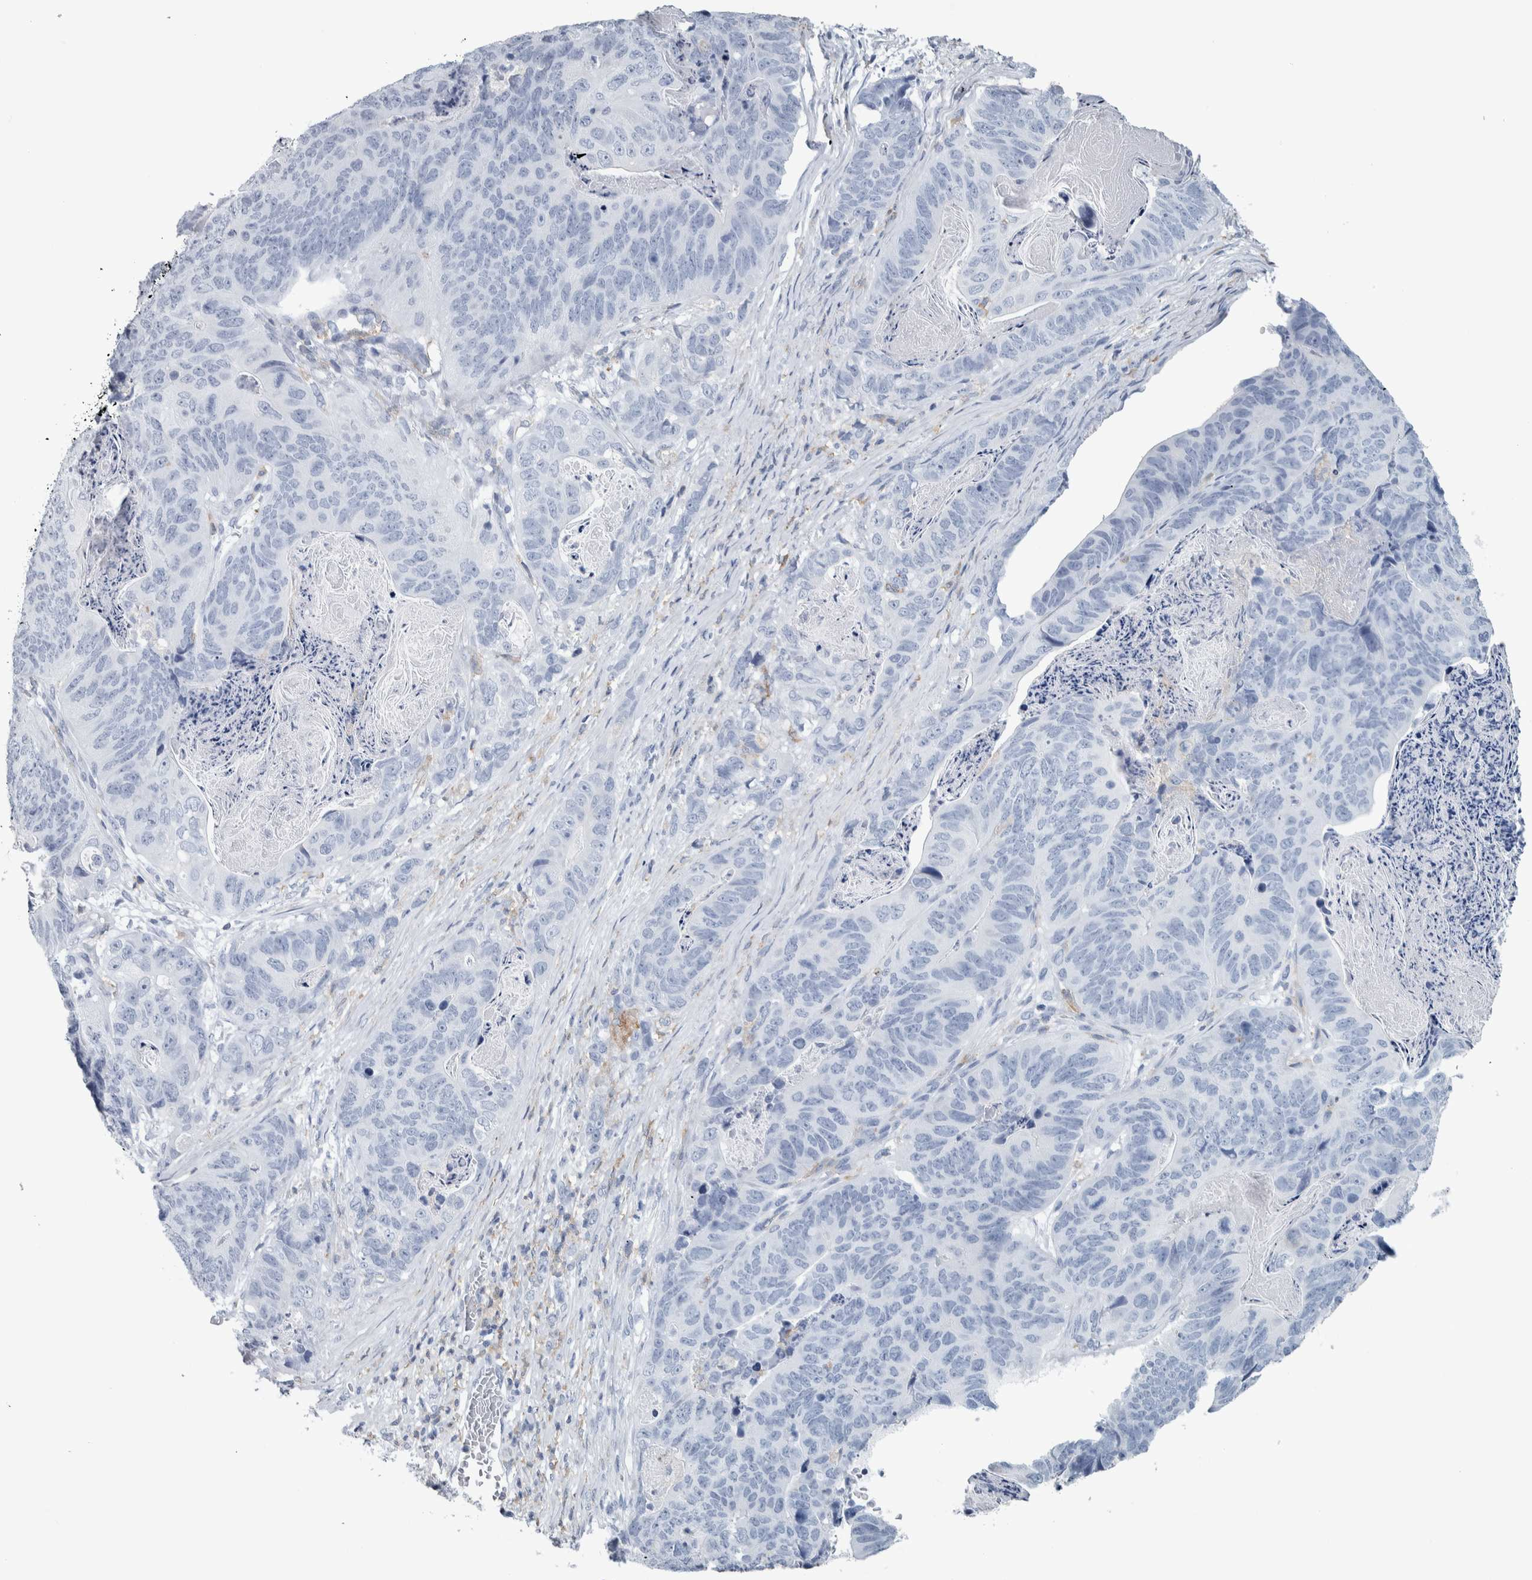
{"staining": {"intensity": "negative", "quantity": "none", "location": "none"}, "tissue": "stomach cancer", "cell_type": "Tumor cells", "image_type": "cancer", "snomed": [{"axis": "morphology", "description": "Normal tissue, NOS"}, {"axis": "morphology", "description": "Adenocarcinoma, NOS"}, {"axis": "topography", "description": "Stomach"}], "caption": "Immunohistochemistry (IHC) of stomach cancer (adenocarcinoma) exhibits no staining in tumor cells.", "gene": "SKAP2", "patient": {"sex": "female", "age": 89}}